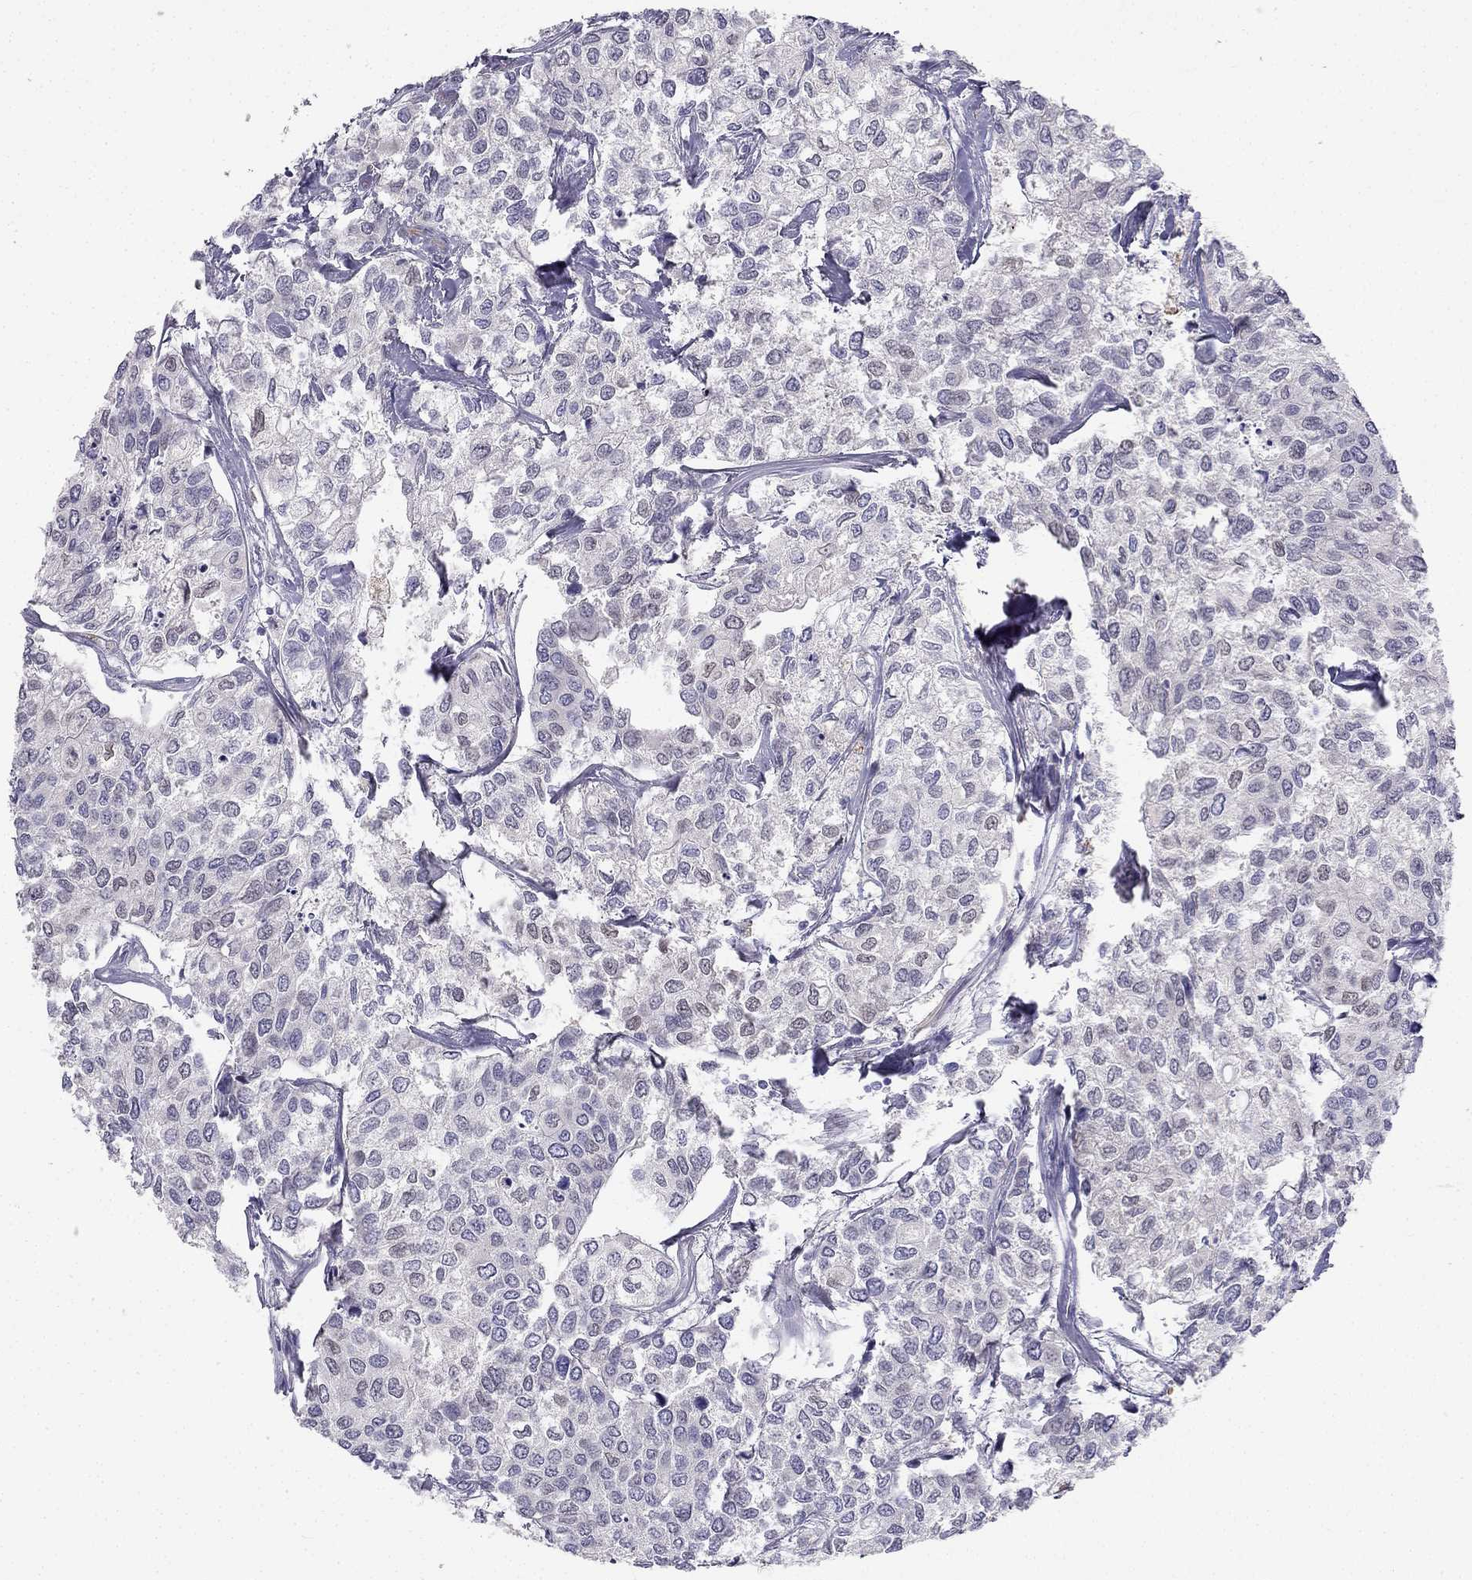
{"staining": {"intensity": "negative", "quantity": "none", "location": "none"}, "tissue": "urothelial cancer", "cell_type": "Tumor cells", "image_type": "cancer", "snomed": [{"axis": "morphology", "description": "Urothelial carcinoma, High grade"}, {"axis": "topography", "description": "Urinary bladder"}], "caption": "This is an immunohistochemistry micrograph of urothelial cancer. There is no staining in tumor cells.", "gene": "C16orf89", "patient": {"sex": "male", "age": 73}}